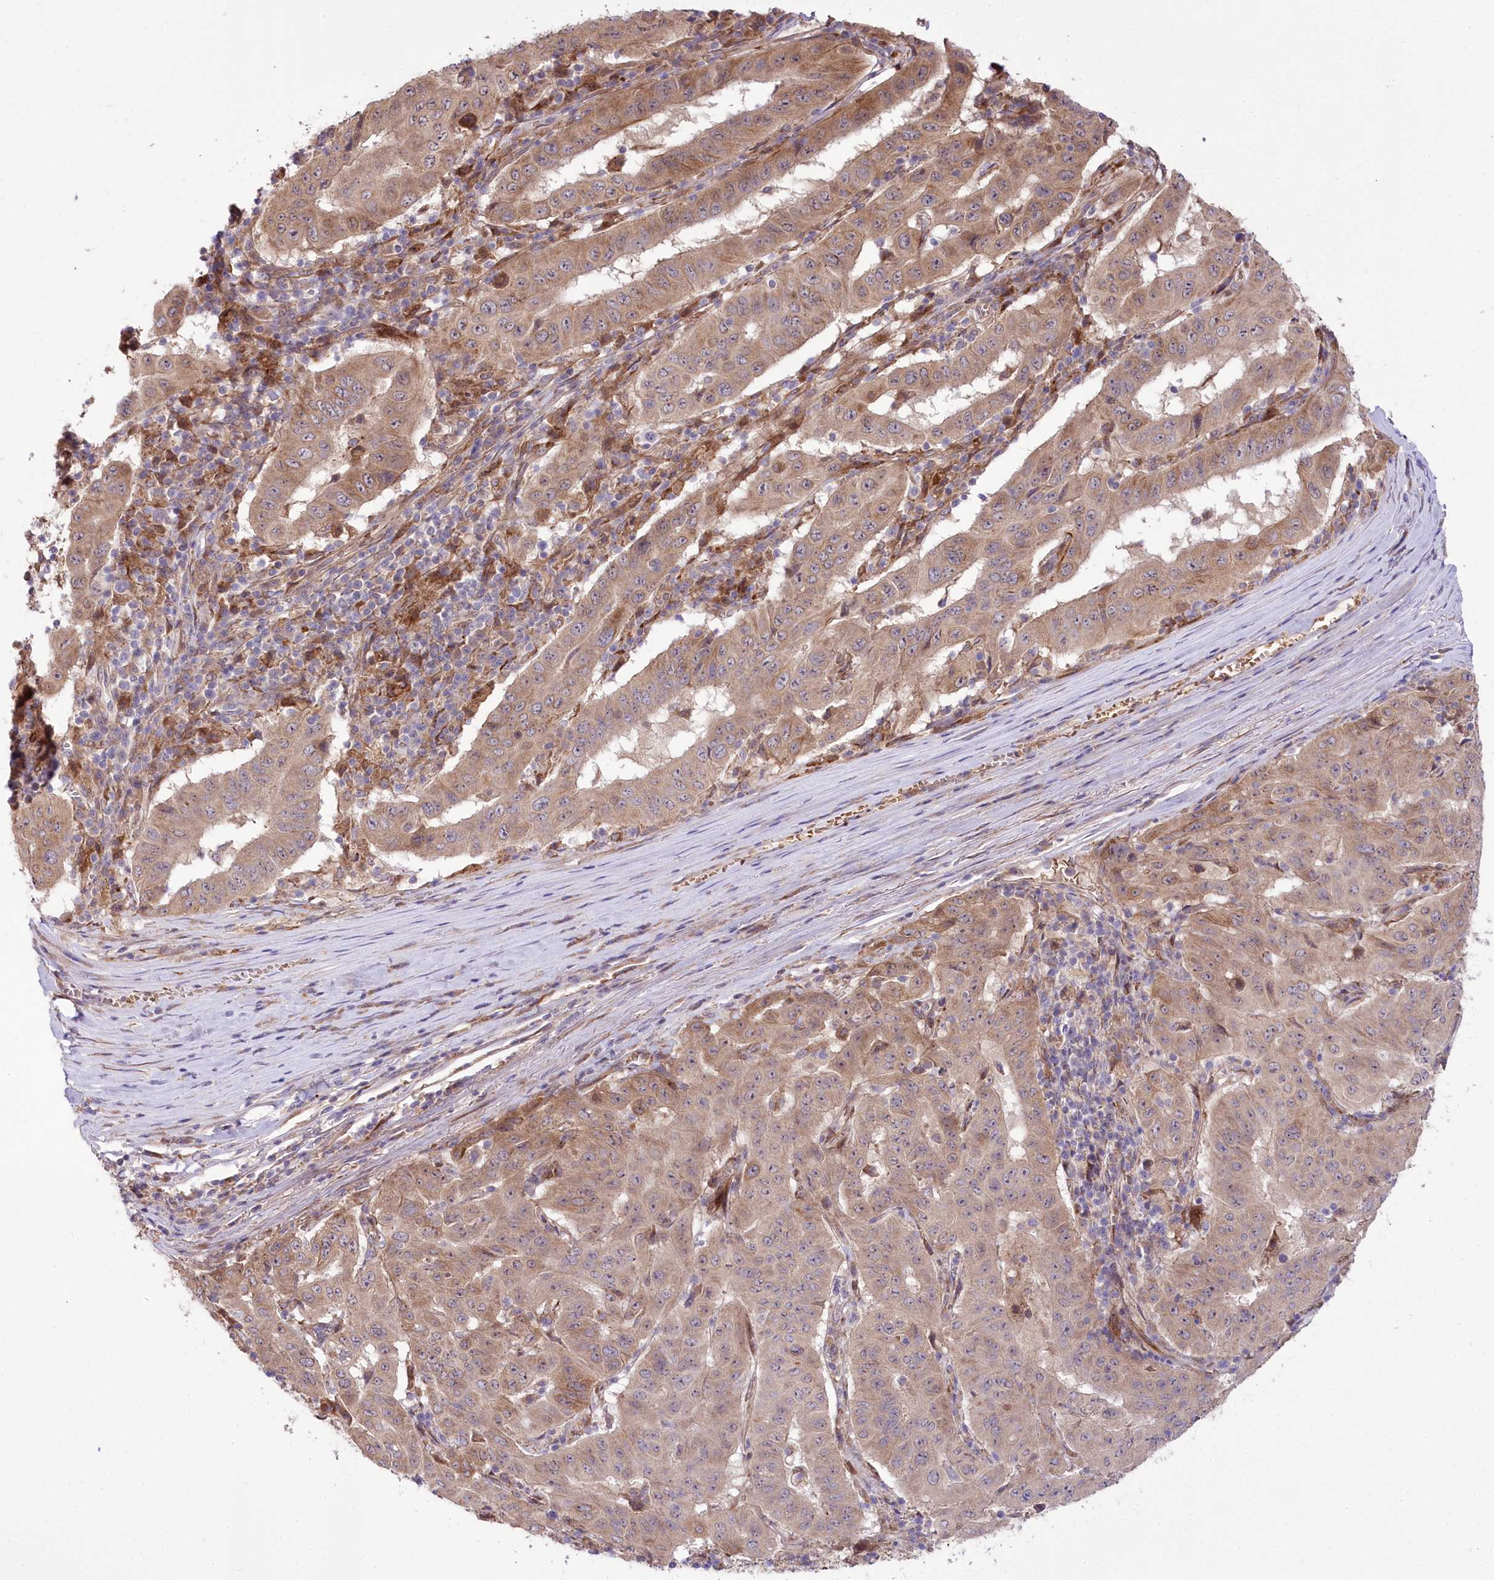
{"staining": {"intensity": "moderate", "quantity": ">75%", "location": "cytoplasmic/membranous"}, "tissue": "pancreatic cancer", "cell_type": "Tumor cells", "image_type": "cancer", "snomed": [{"axis": "morphology", "description": "Adenocarcinoma, NOS"}, {"axis": "topography", "description": "Pancreas"}], "caption": "The image demonstrates a brown stain indicating the presence of a protein in the cytoplasmic/membranous of tumor cells in pancreatic cancer (adenocarcinoma).", "gene": "TRUB1", "patient": {"sex": "male", "age": 63}}